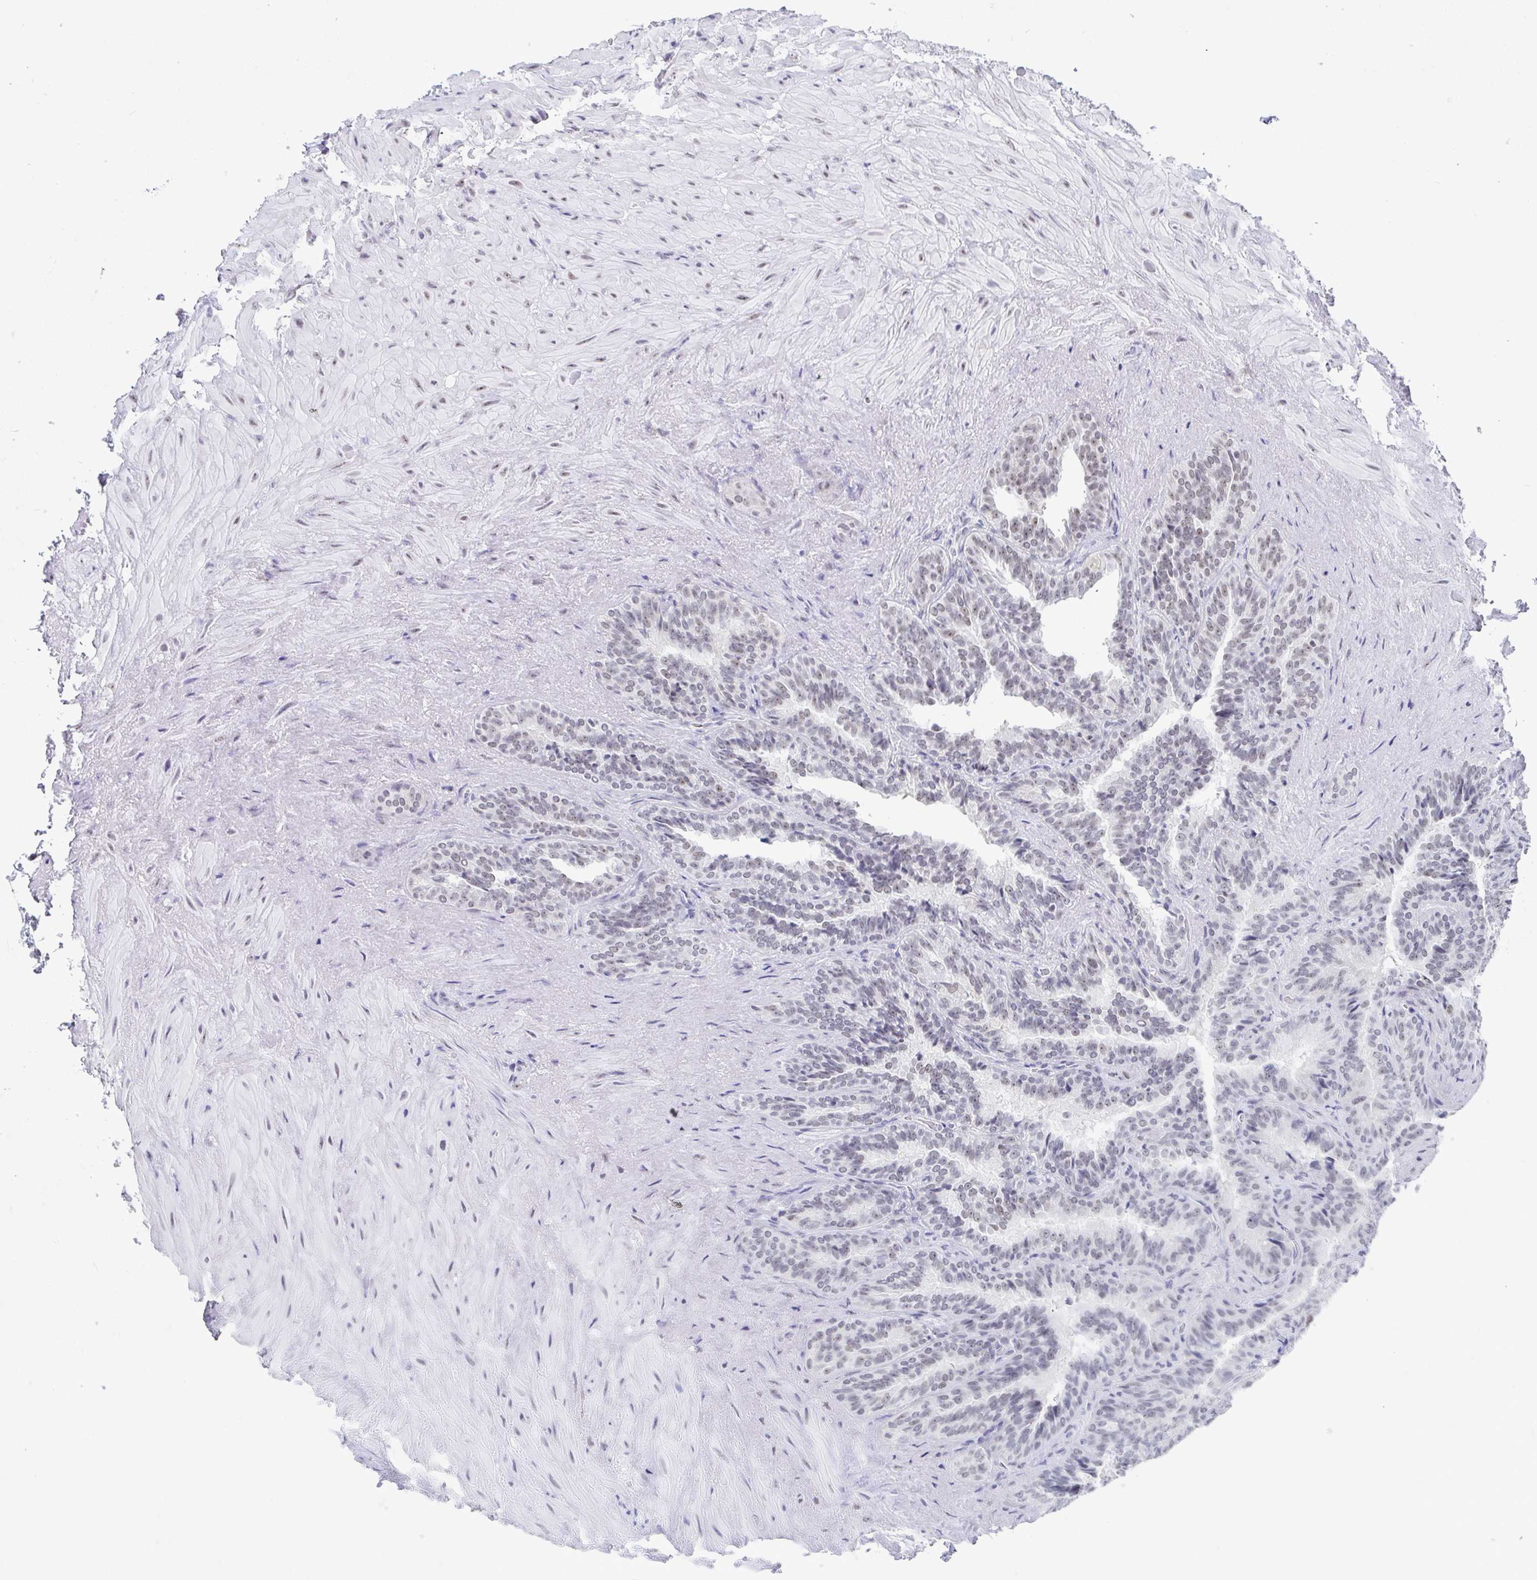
{"staining": {"intensity": "weak", "quantity": "25%-75%", "location": "nuclear"}, "tissue": "seminal vesicle", "cell_type": "Glandular cells", "image_type": "normal", "snomed": [{"axis": "morphology", "description": "Normal tissue, NOS"}, {"axis": "topography", "description": "Seminal veicle"}], "caption": "DAB (3,3'-diaminobenzidine) immunohistochemical staining of normal human seminal vesicle displays weak nuclear protein staining in about 25%-75% of glandular cells. Immunohistochemistry stains the protein in brown and the nuclei are stained blue.", "gene": "SUPT16H", "patient": {"sex": "male", "age": 60}}